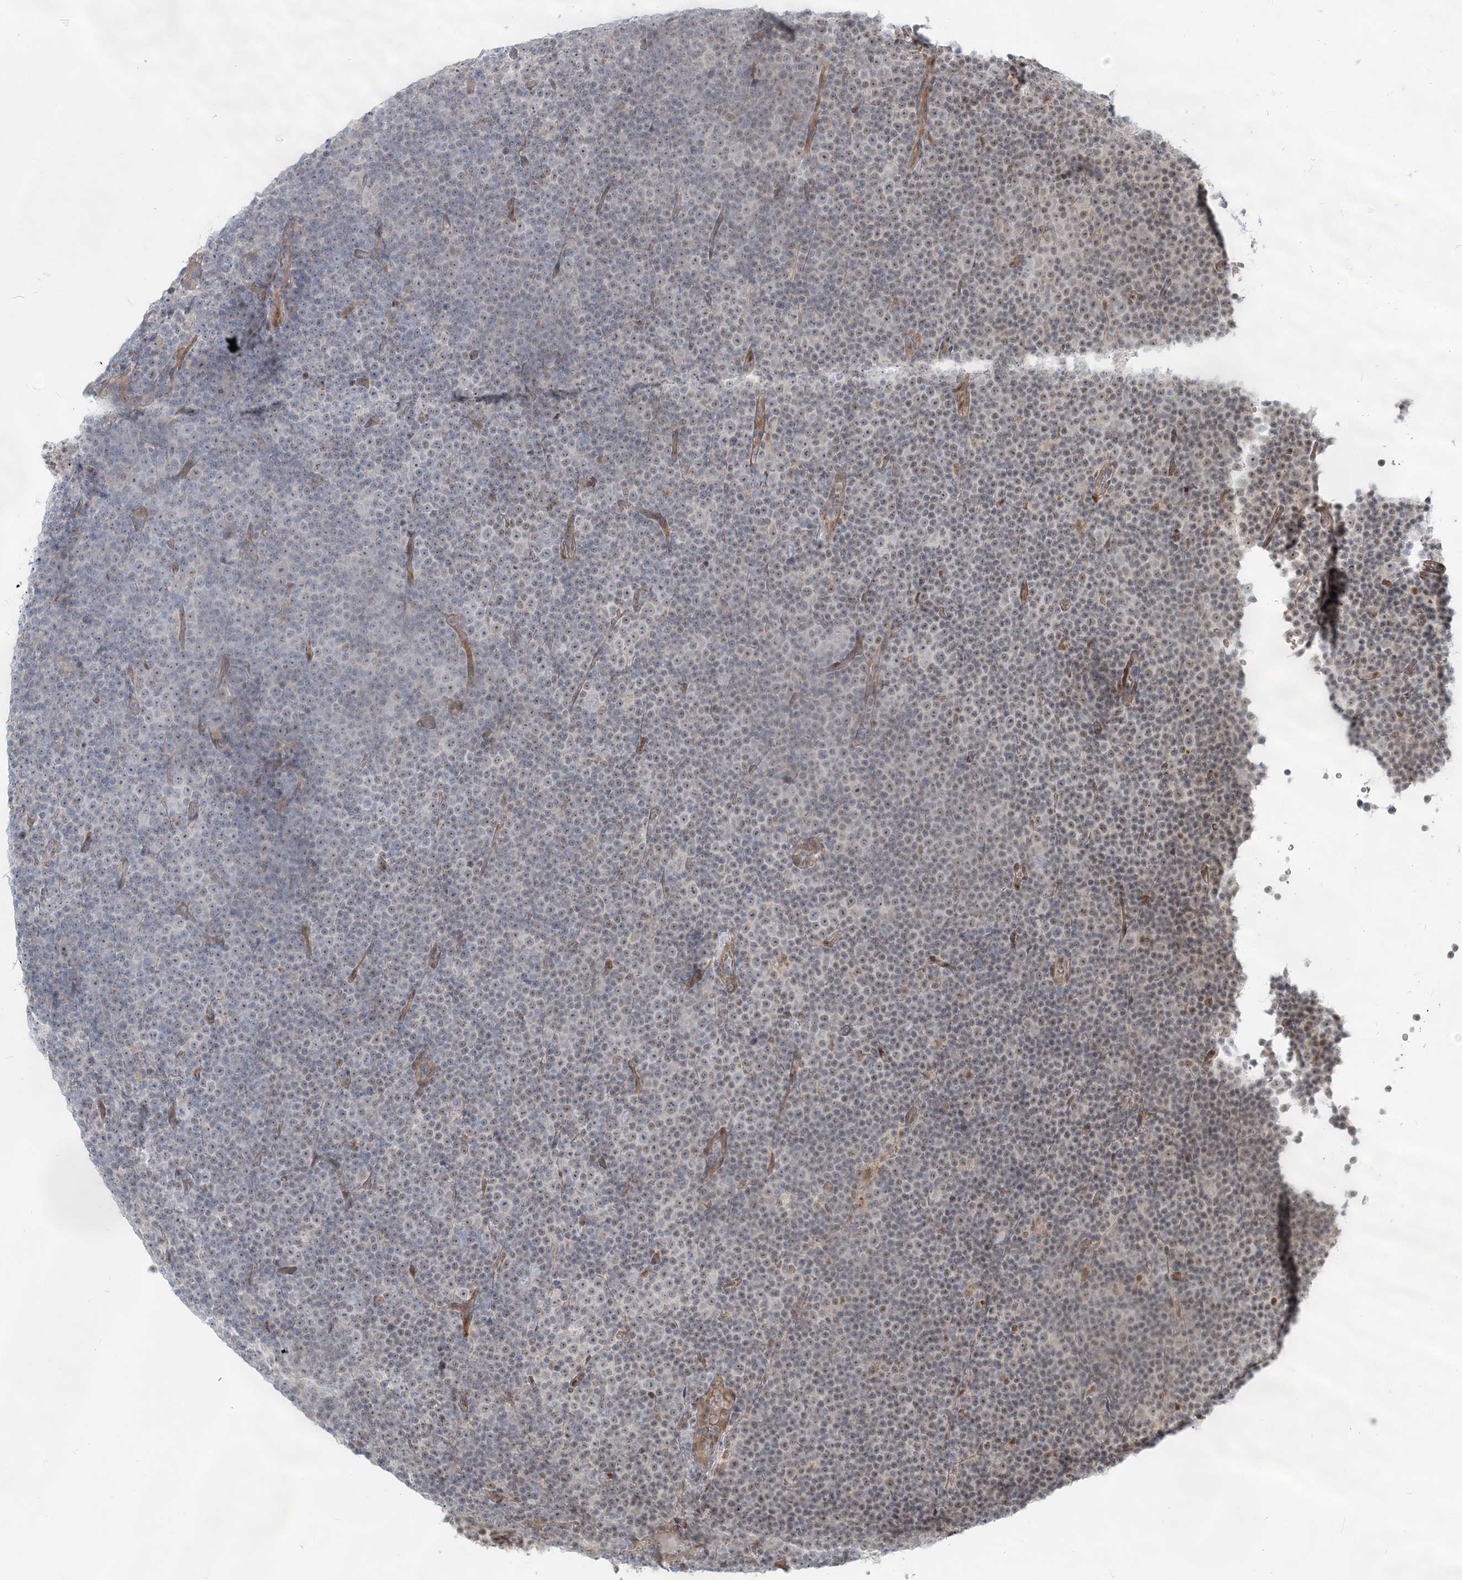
{"staining": {"intensity": "weak", "quantity": "25%-75%", "location": "nuclear"}, "tissue": "lymphoma", "cell_type": "Tumor cells", "image_type": "cancer", "snomed": [{"axis": "morphology", "description": "Malignant lymphoma, non-Hodgkin's type, Low grade"}, {"axis": "topography", "description": "Lymph node"}], "caption": "Lymphoma stained with IHC demonstrates weak nuclear positivity in about 25%-75% of tumor cells.", "gene": "SH3PXD2A", "patient": {"sex": "female", "age": 67}}